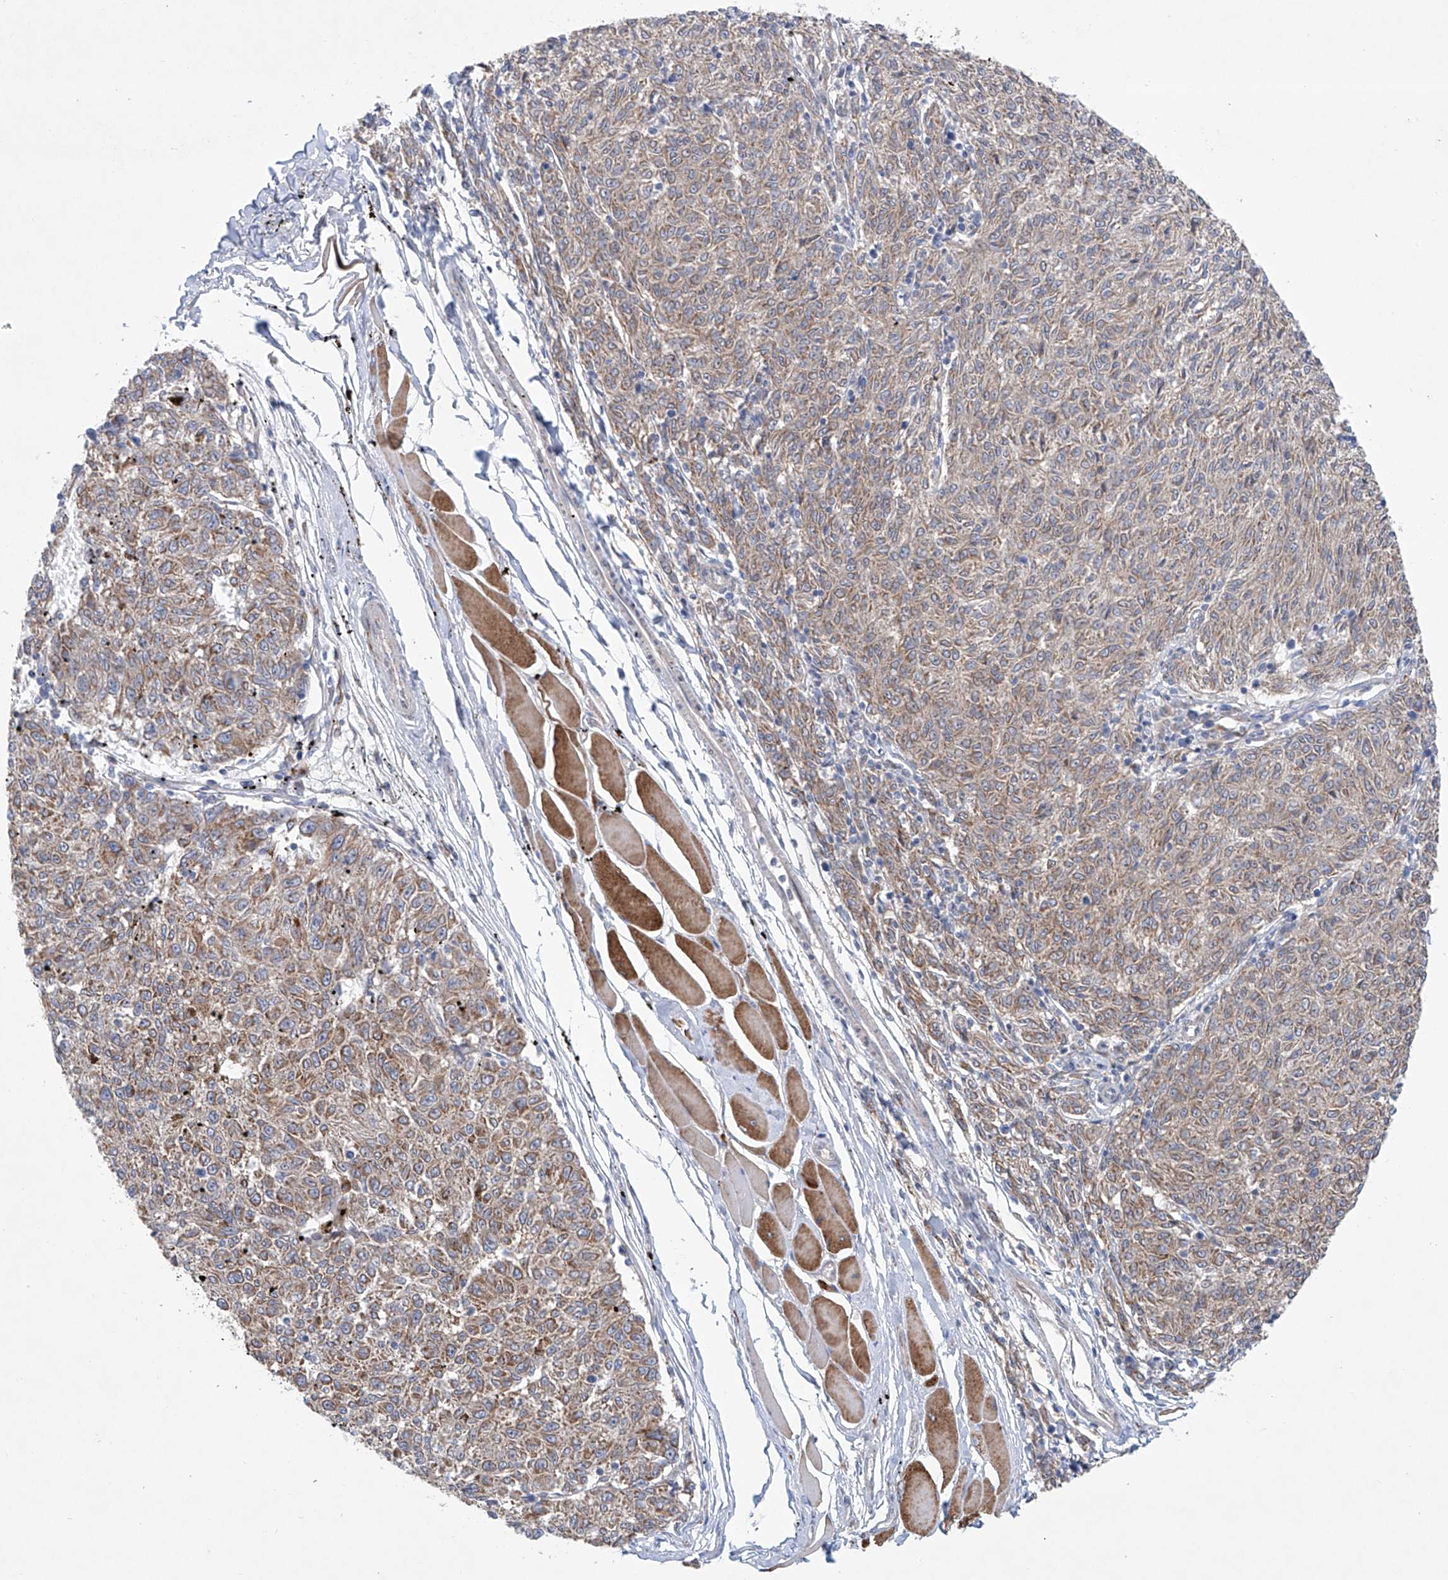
{"staining": {"intensity": "weak", "quantity": ">75%", "location": "cytoplasmic/membranous"}, "tissue": "melanoma", "cell_type": "Tumor cells", "image_type": "cancer", "snomed": [{"axis": "morphology", "description": "Malignant melanoma, NOS"}, {"axis": "topography", "description": "Skin"}], "caption": "Melanoma stained for a protein displays weak cytoplasmic/membranous positivity in tumor cells.", "gene": "KLC4", "patient": {"sex": "female", "age": 72}}